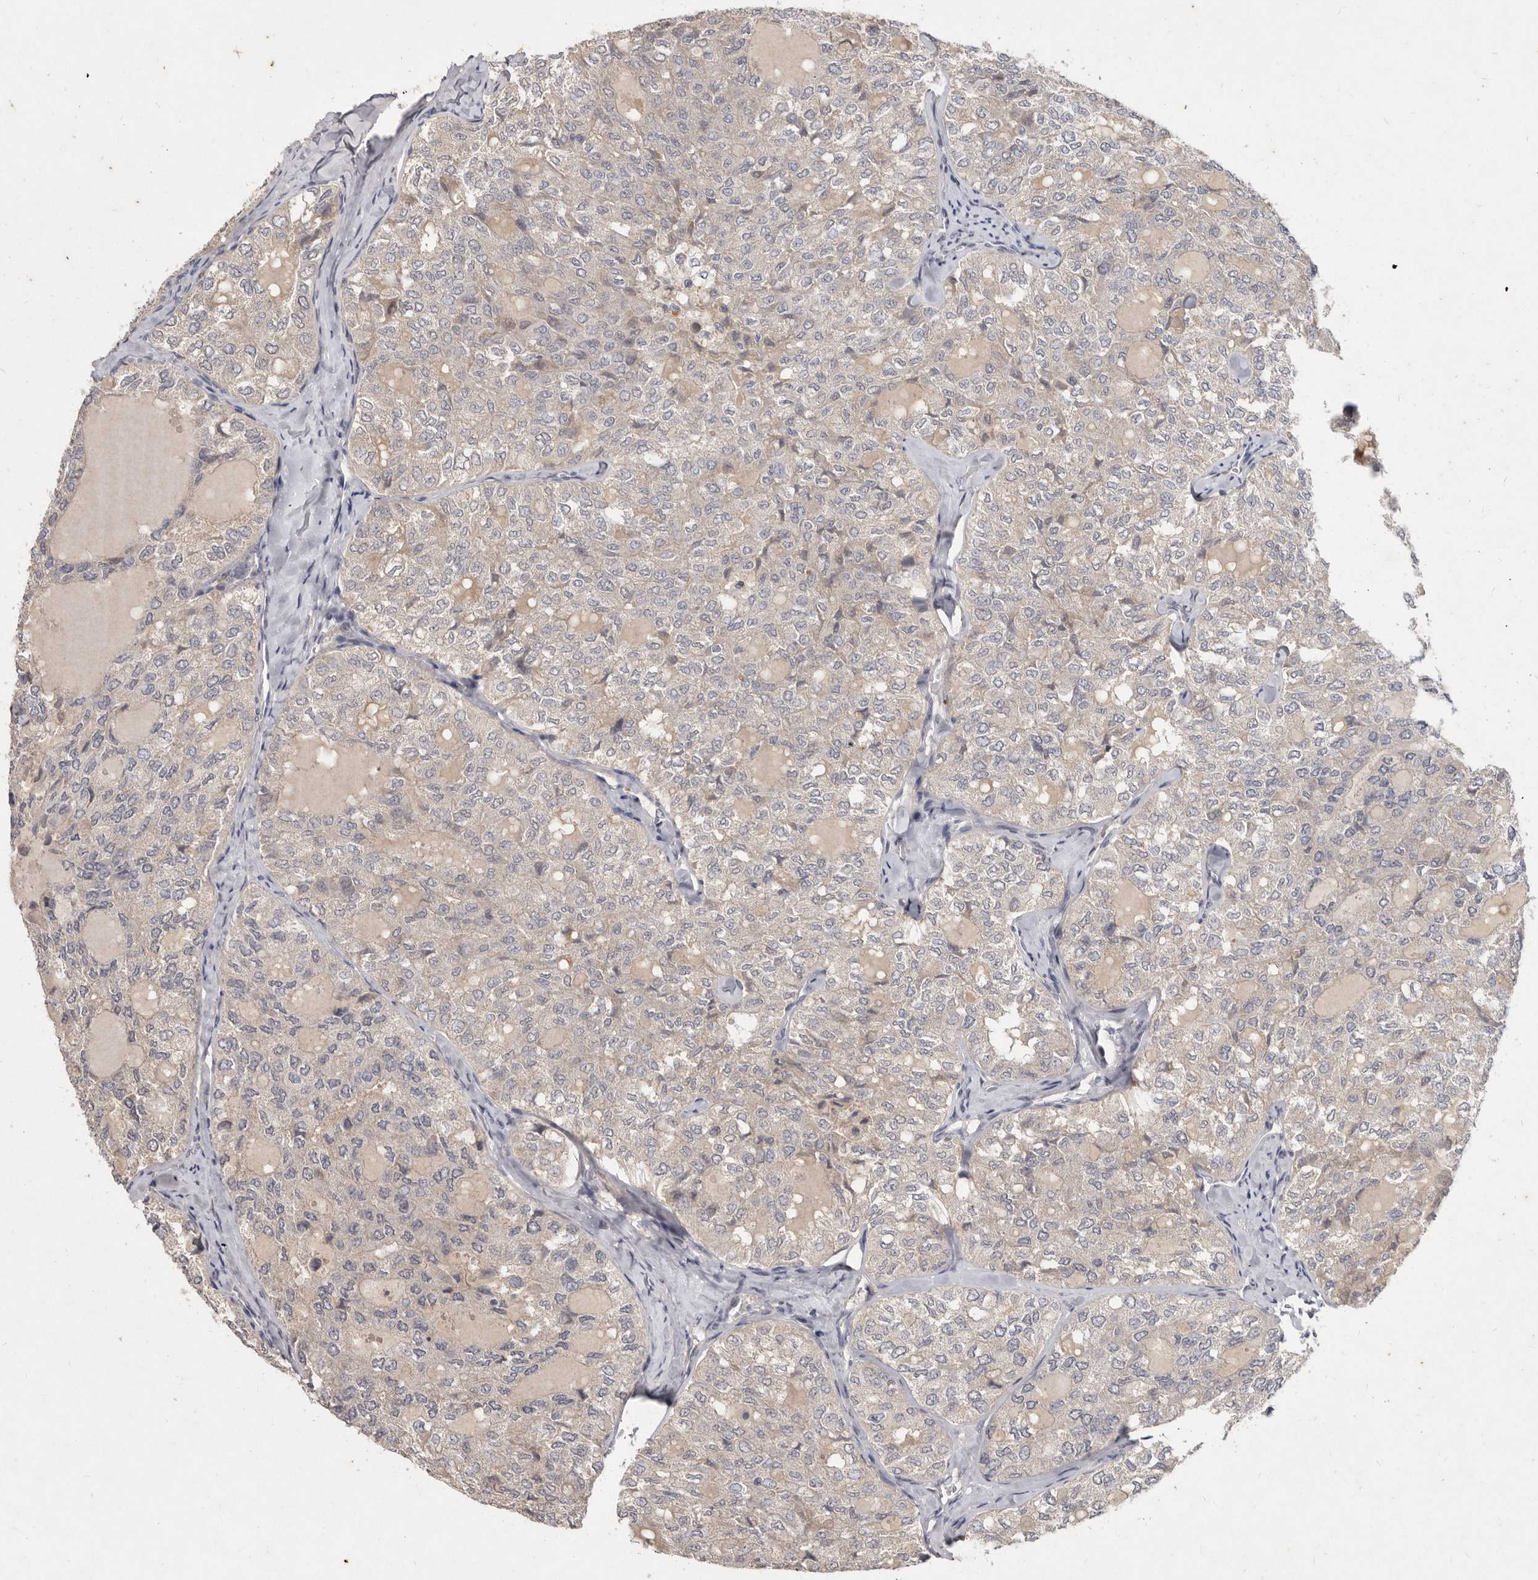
{"staining": {"intensity": "negative", "quantity": "none", "location": "none"}, "tissue": "thyroid cancer", "cell_type": "Tumor cells", "image_type": "cancer", "snomed": [{"axis": "morphology", "description": "Follicular adenoma carcinoma, NOS"}, {"axis": "topography", "description": "Thyroid gland"}], "caption": "Image shows no significant protein positivity in tumor cells of thyroid cancer (follicular adenoma carcinoma).", "gene": "SLC22A1", "patient": {"sex": "male", "age": 75}}